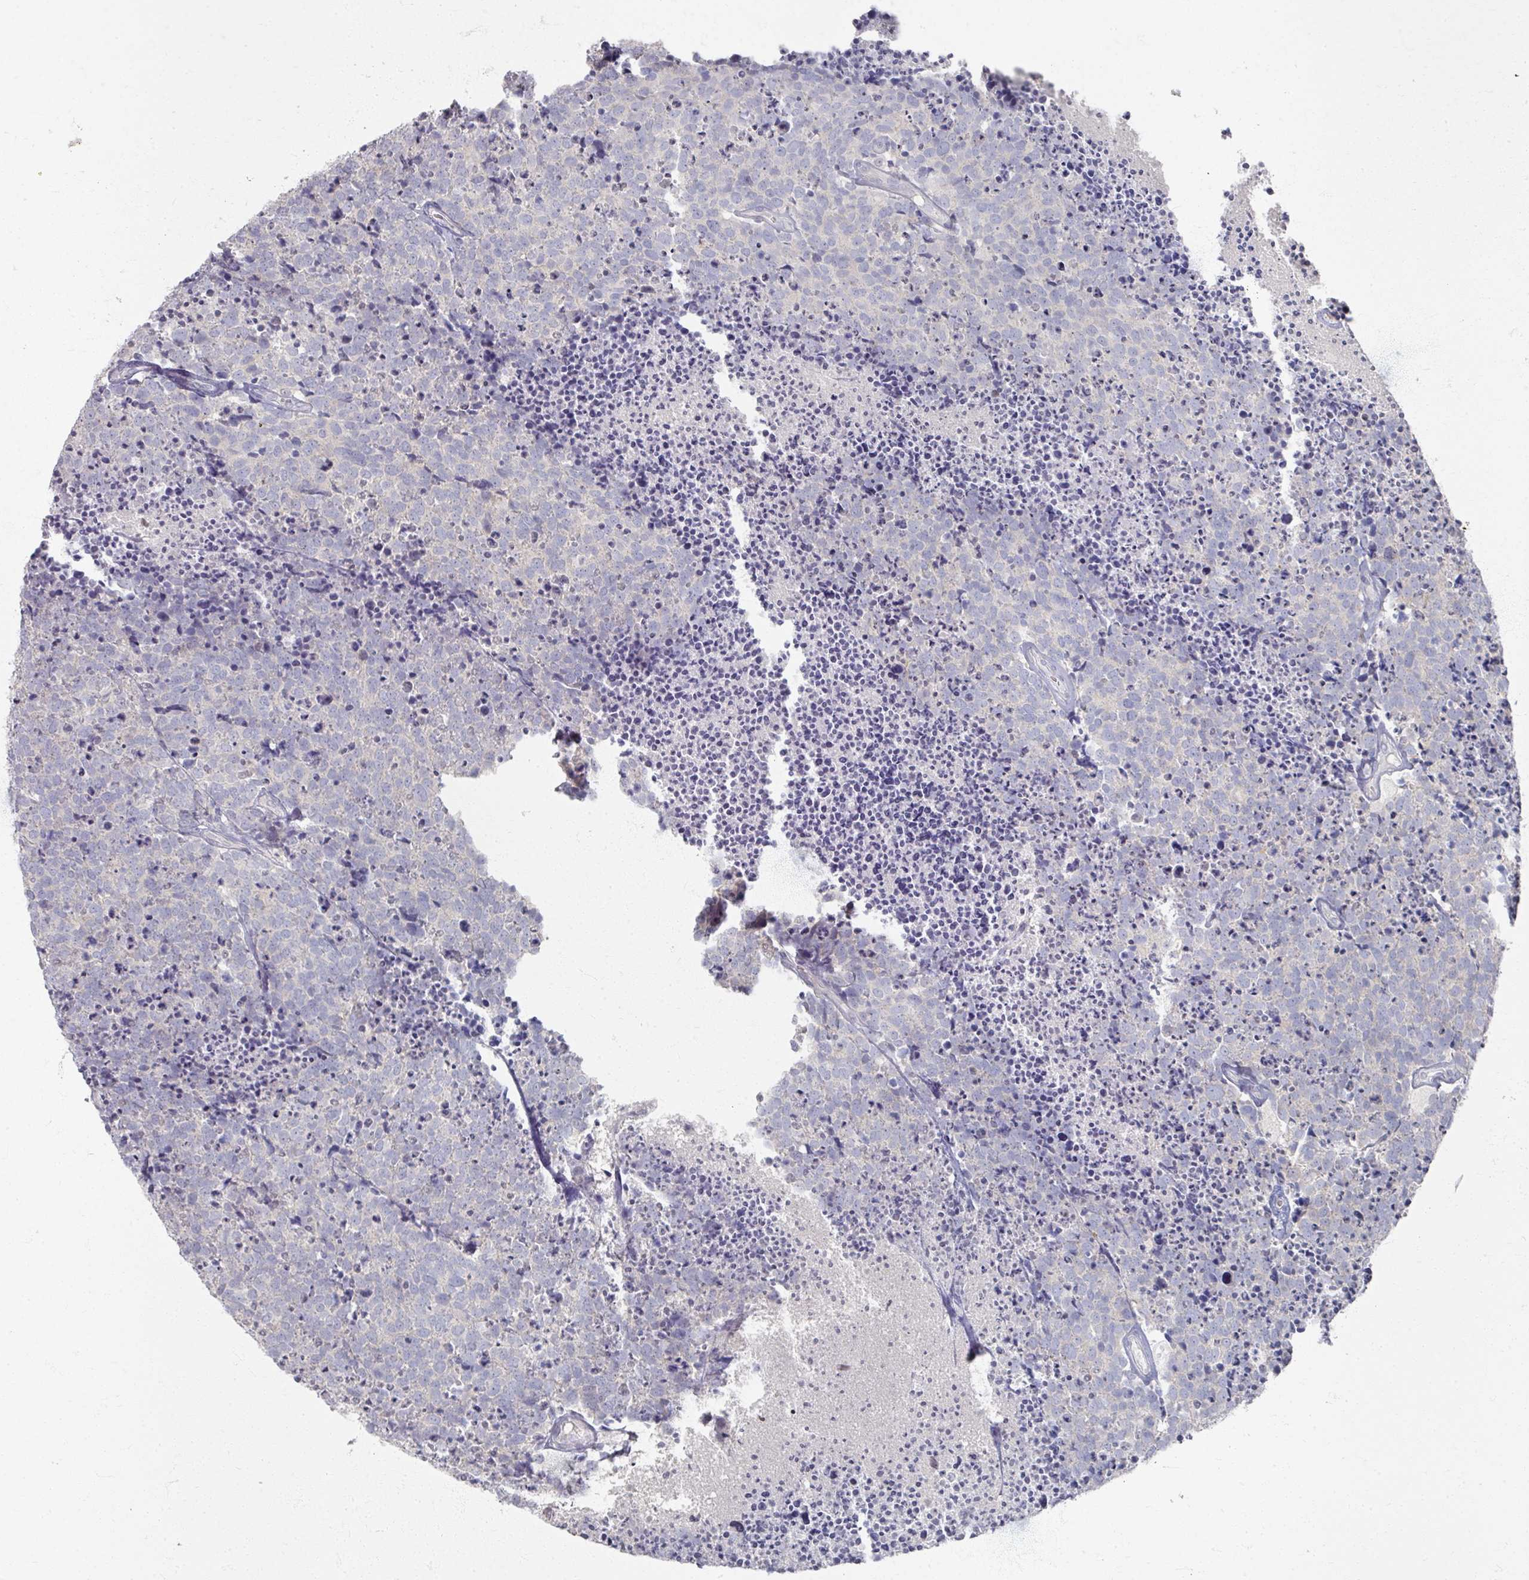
{"staining": {"intensity": "negative", "quantity": "none", "location": "none"}, "tissue": "carcinoid", "cell_type": "Tumor cells", "image_type": "cancer", "snomed": [{"axis": "morphology", "description": "Carcinoid, malignant, NOS"}, {"axis": "topography", "description": "Skin"}], "caption": "Immunohistochemistry image of human carcinoid stained for a protein (brown), which demonstrates no staining in tumor cells.", "gene": "TTYH3", "patient": {"sex": "female", "age": 79}}